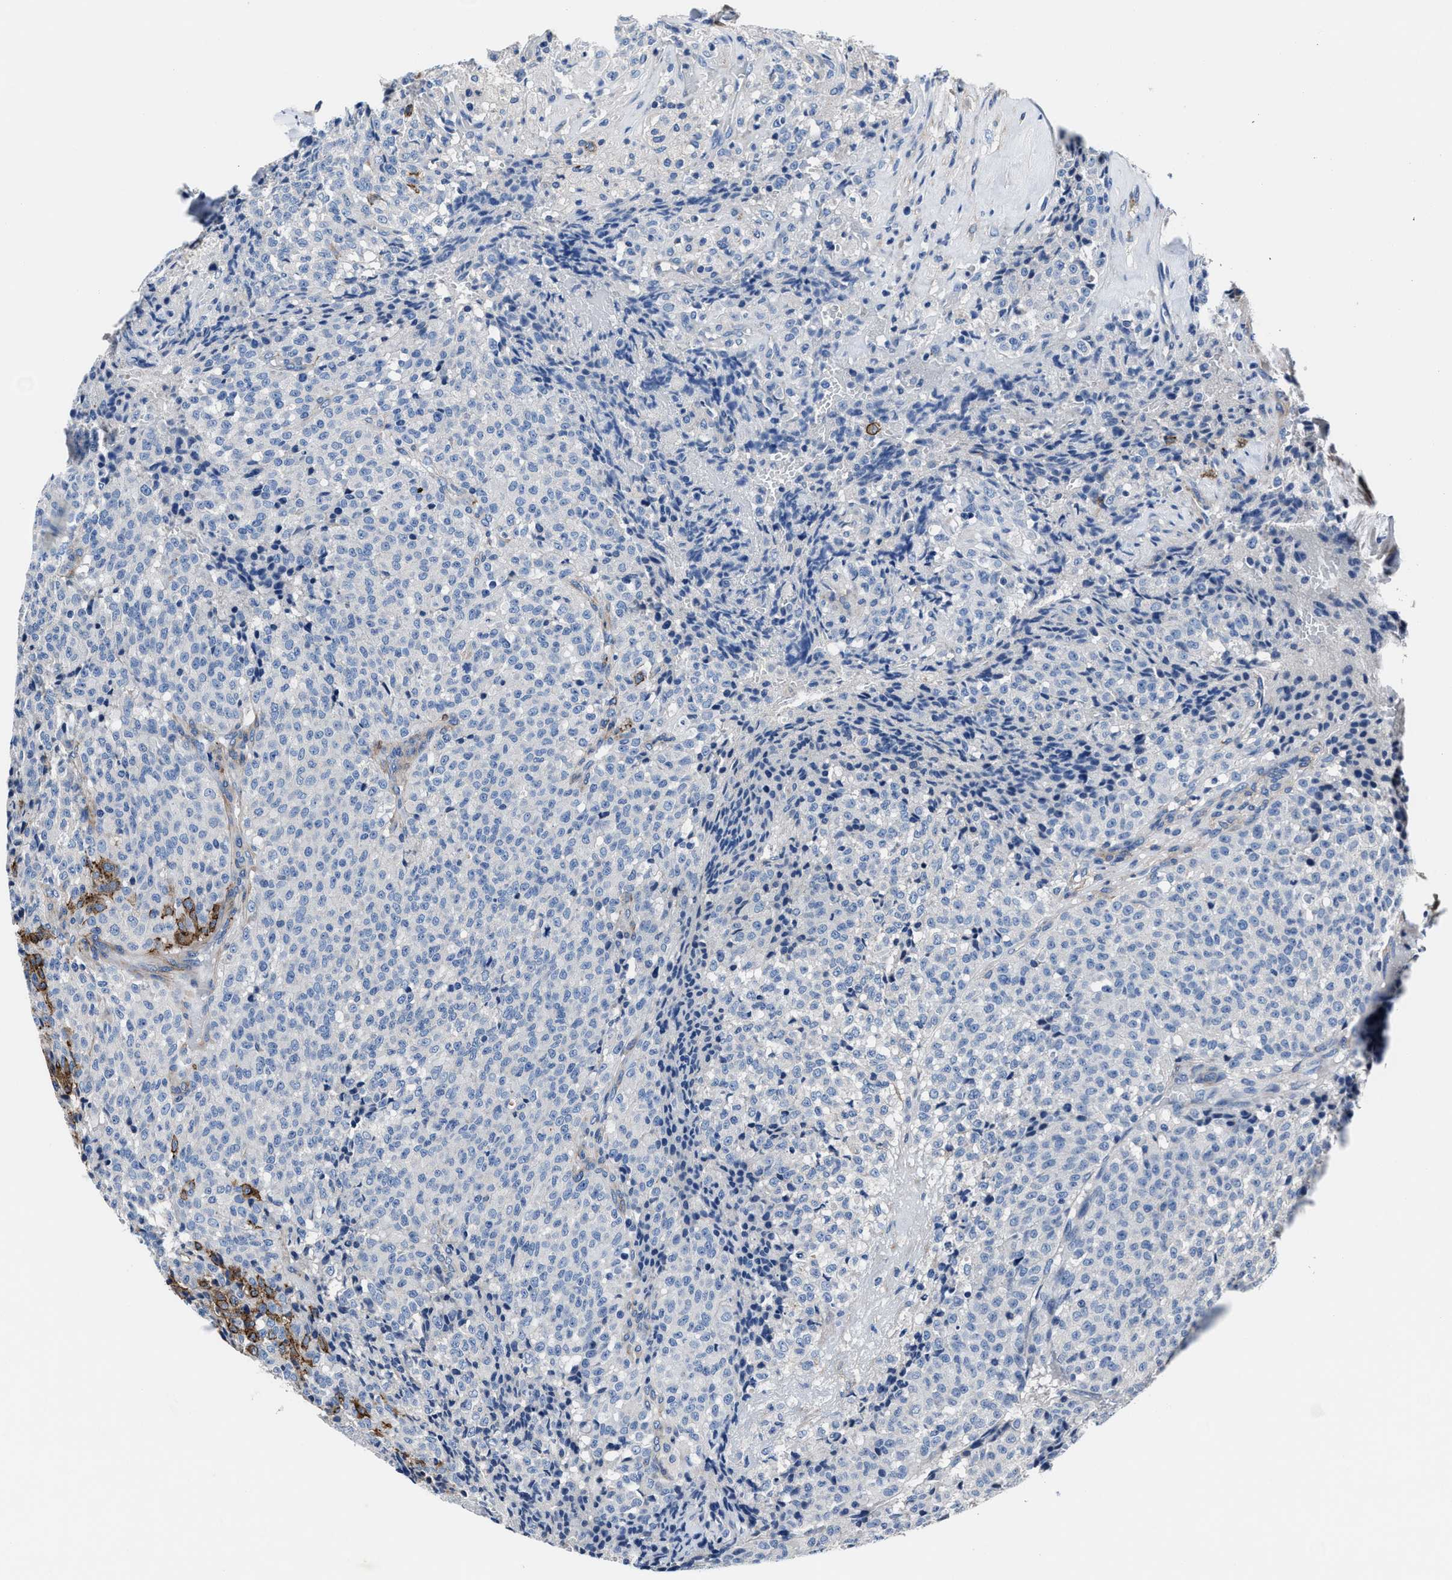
{"staining": {"intensity": "negative", "quantity": "none", "location": "none"}, "tissue": "testis cancer", "cell_type": "Tumor cells", "image_type": "cancer", "snomed": [{"axis": "morphology", "description": "Seminoma, NOS"}, {"axis": "topography", "description": "Testis"}], "caption": "Testis cancer was stained to show a protein in brown. There is no significant staining in tumor cells. (Brightfield microscopy of DAB IHC at high magnification).", "gene": "LMO7", "patient": {"sex": "male", "age": 59}}